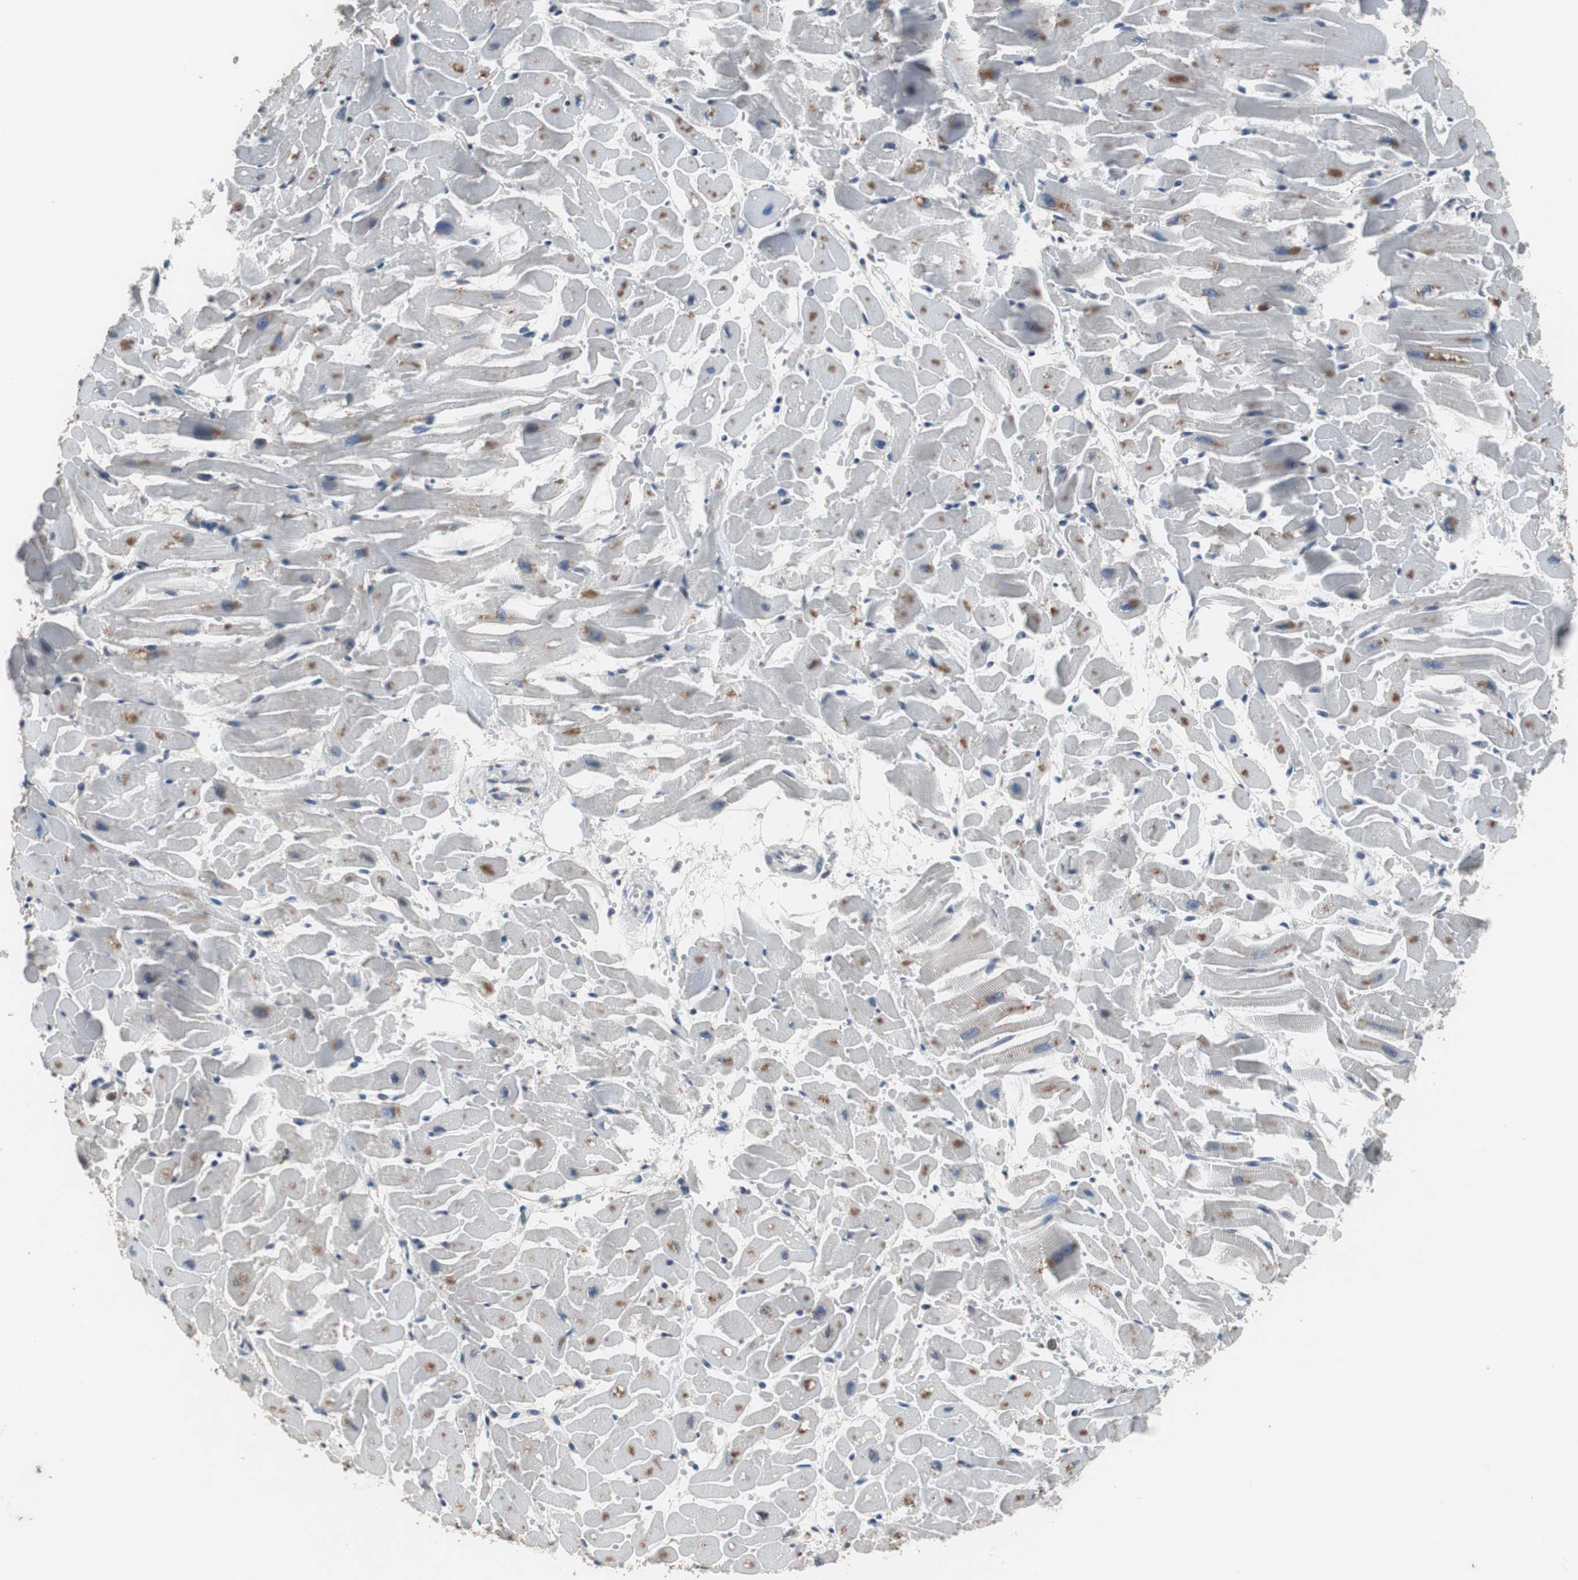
{"staining": {"intensity": "moderate", "quantity": "25%-75%", "location": "cytoplasmic/membranous"}, "tissue": "heart muscle", "cell_type": "Cardiomyocytes", "image_type": "normal", "snomed": [{"axis": "morphology", "description": "Normal tissue, NOS"}, {"axis": "topography", "description": "Heart"}], "caption": "The immunohistochemical stain labels moderate cytoplasmic/membranous staining in cardiomyocytes of normal heart muscle. (DAB (3,3'-diaminobenzidine) IHC with brightfield microscopy, high magnification).", "gene": "USP10", "patient": {"sex": "female", "age": 19}}